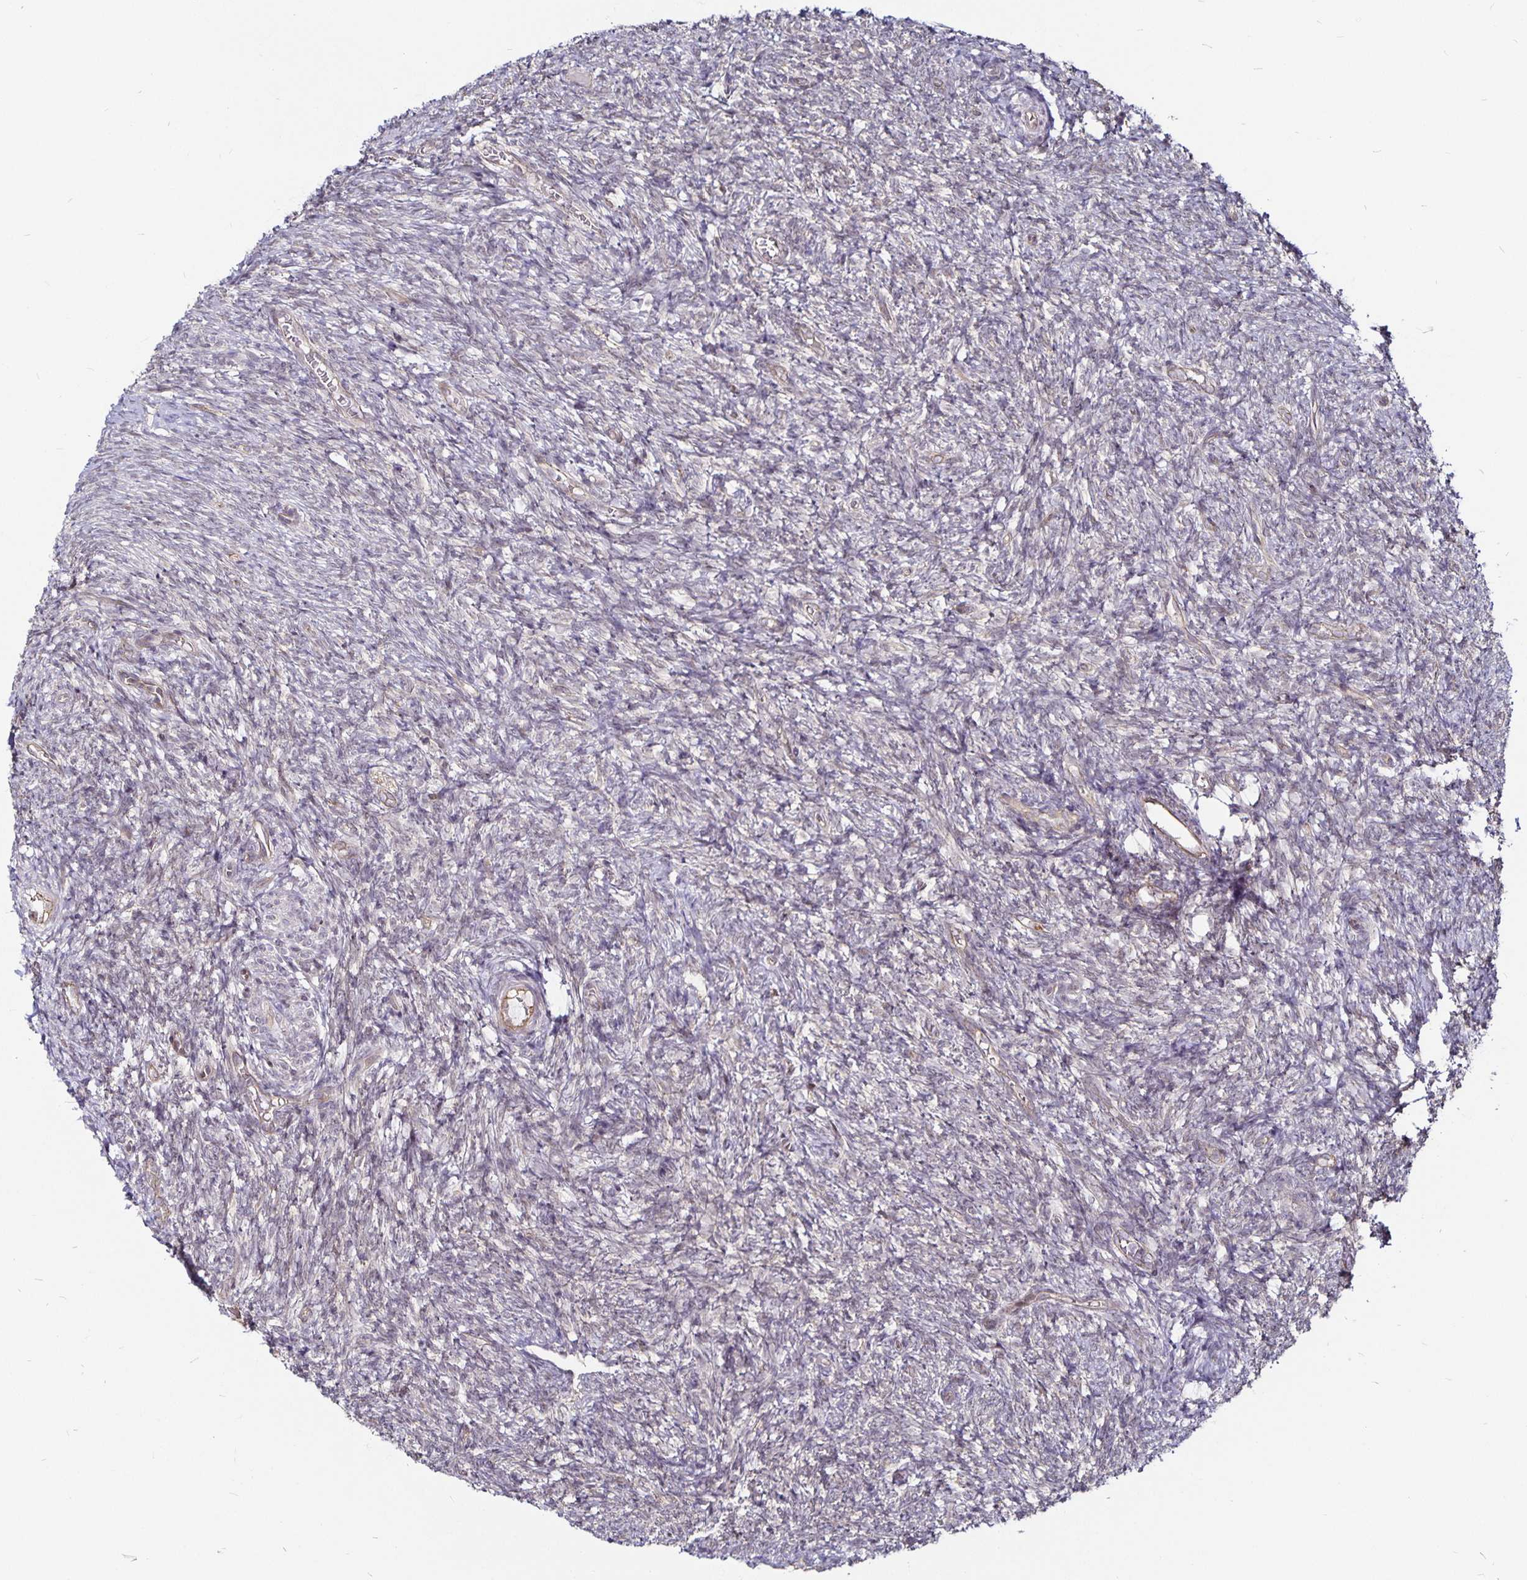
{"staining": {"intensity": "negative", "quantity": "none", "location": "none"}, "tissue": "ovary", "cell_type": "Ovarian stroma cells", "image_type": "normal", "snomed": [{"axis": "morphology", "description": "Normal tissue, NOS"}, {"axis": "topography", "description": "Ovary"}], "caption": "High magnification brightfield microscopy of benign ovary stained with DAB (brown) and counterstained with hematoxylin (blue): ovarian stroma cells show no significant staining.", "gene": "CYP27A1", "patient": {"sex": "female", "age": 39}}